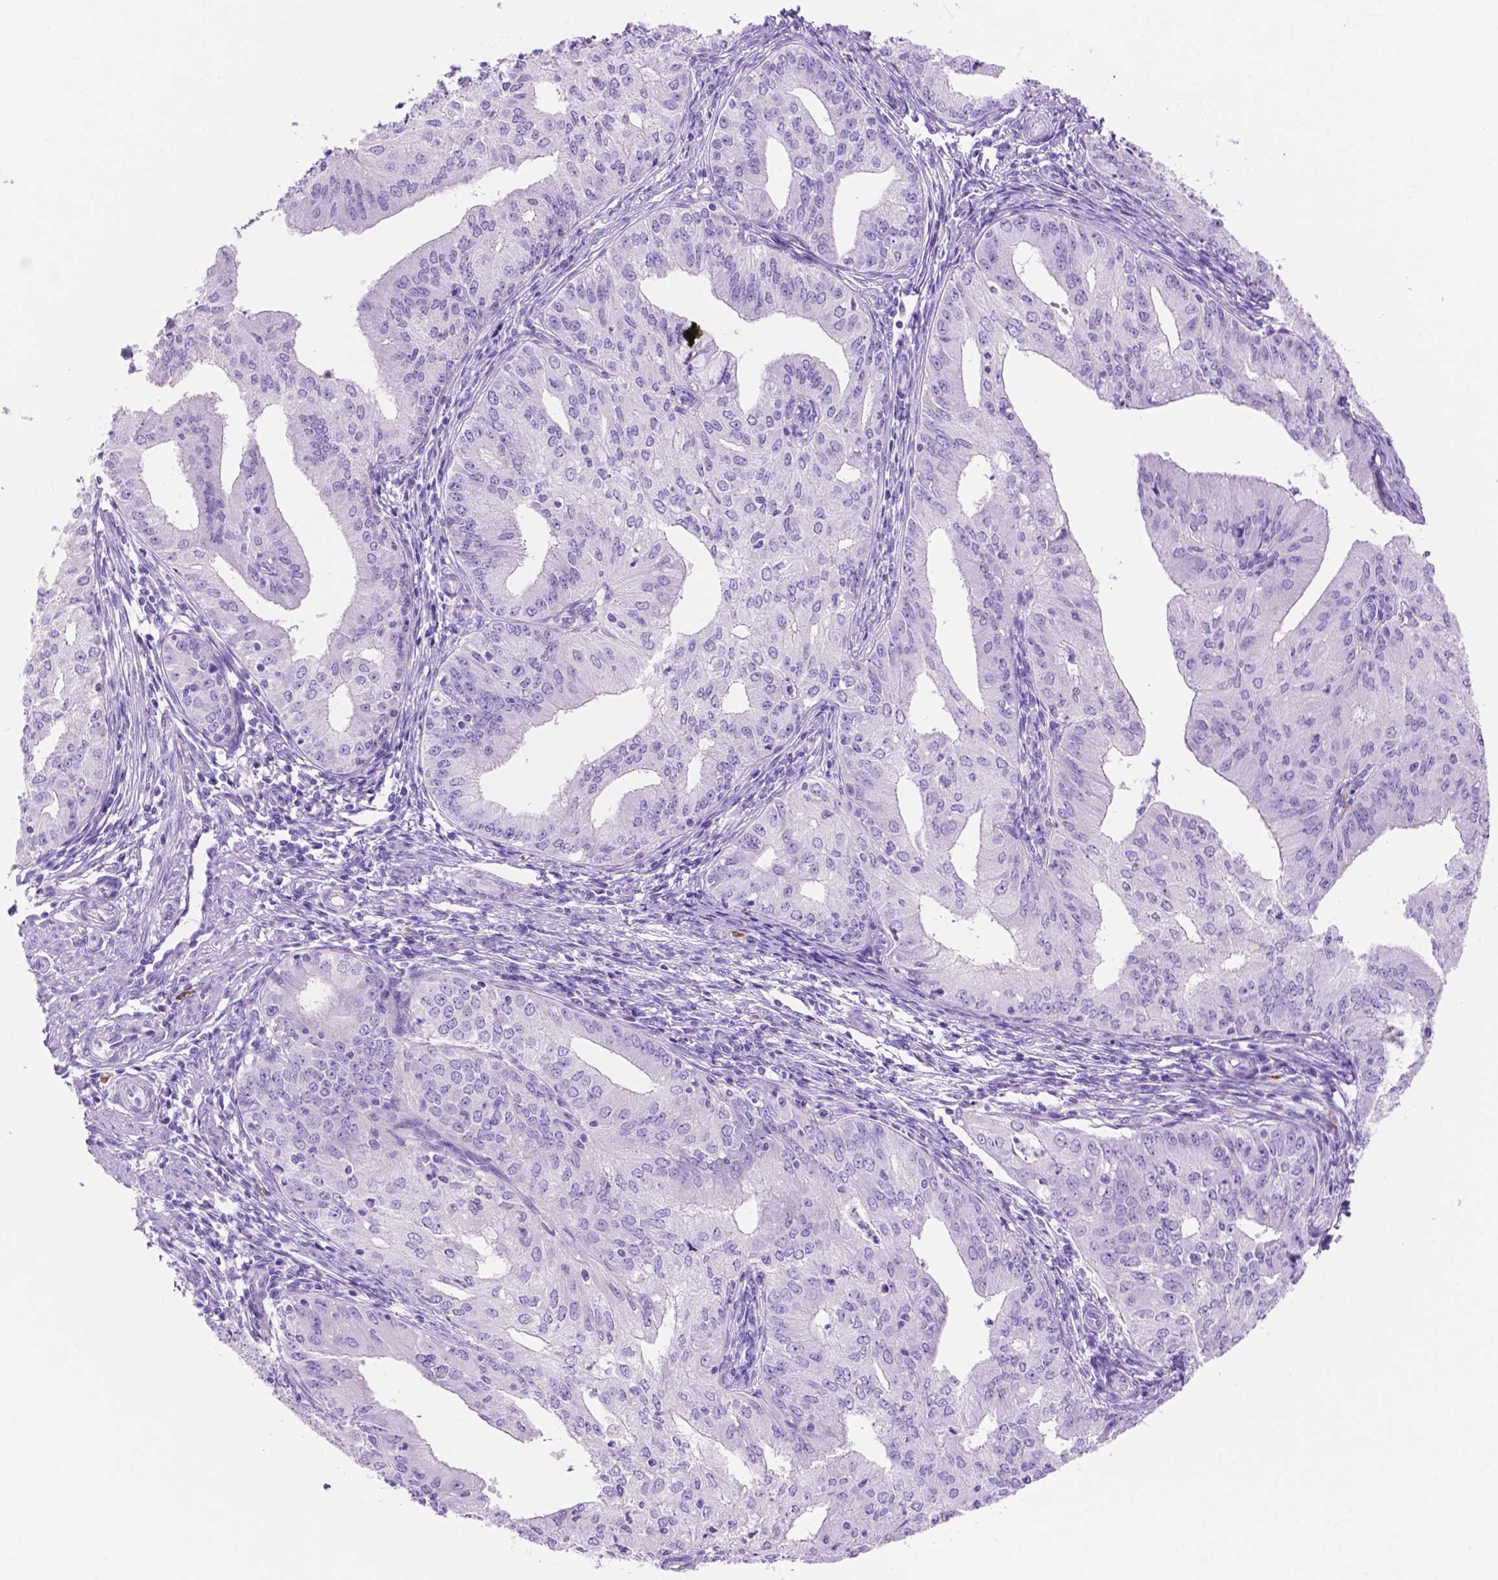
{"staining": {"intensity": "negative", "quantity": "none", "location": "none"}, "tissue": "endometrial cancer", "cell_type": "Tumor cells", "image_type": "cancer", "snomed": [{"axis": "morphology", "description": "Adenocarcinoma, NOS"}, {"axis": "topography", "description": "Endometrium"}], "caption": "The micrograph reveals no staining of tumor cells in endometrial cancer. (Brightfield microscopy of DAB immunohistochemistry (IHC) at high magnification).", "gene": "FOXB2", "patient": {"sex": "female", "age": 50}}